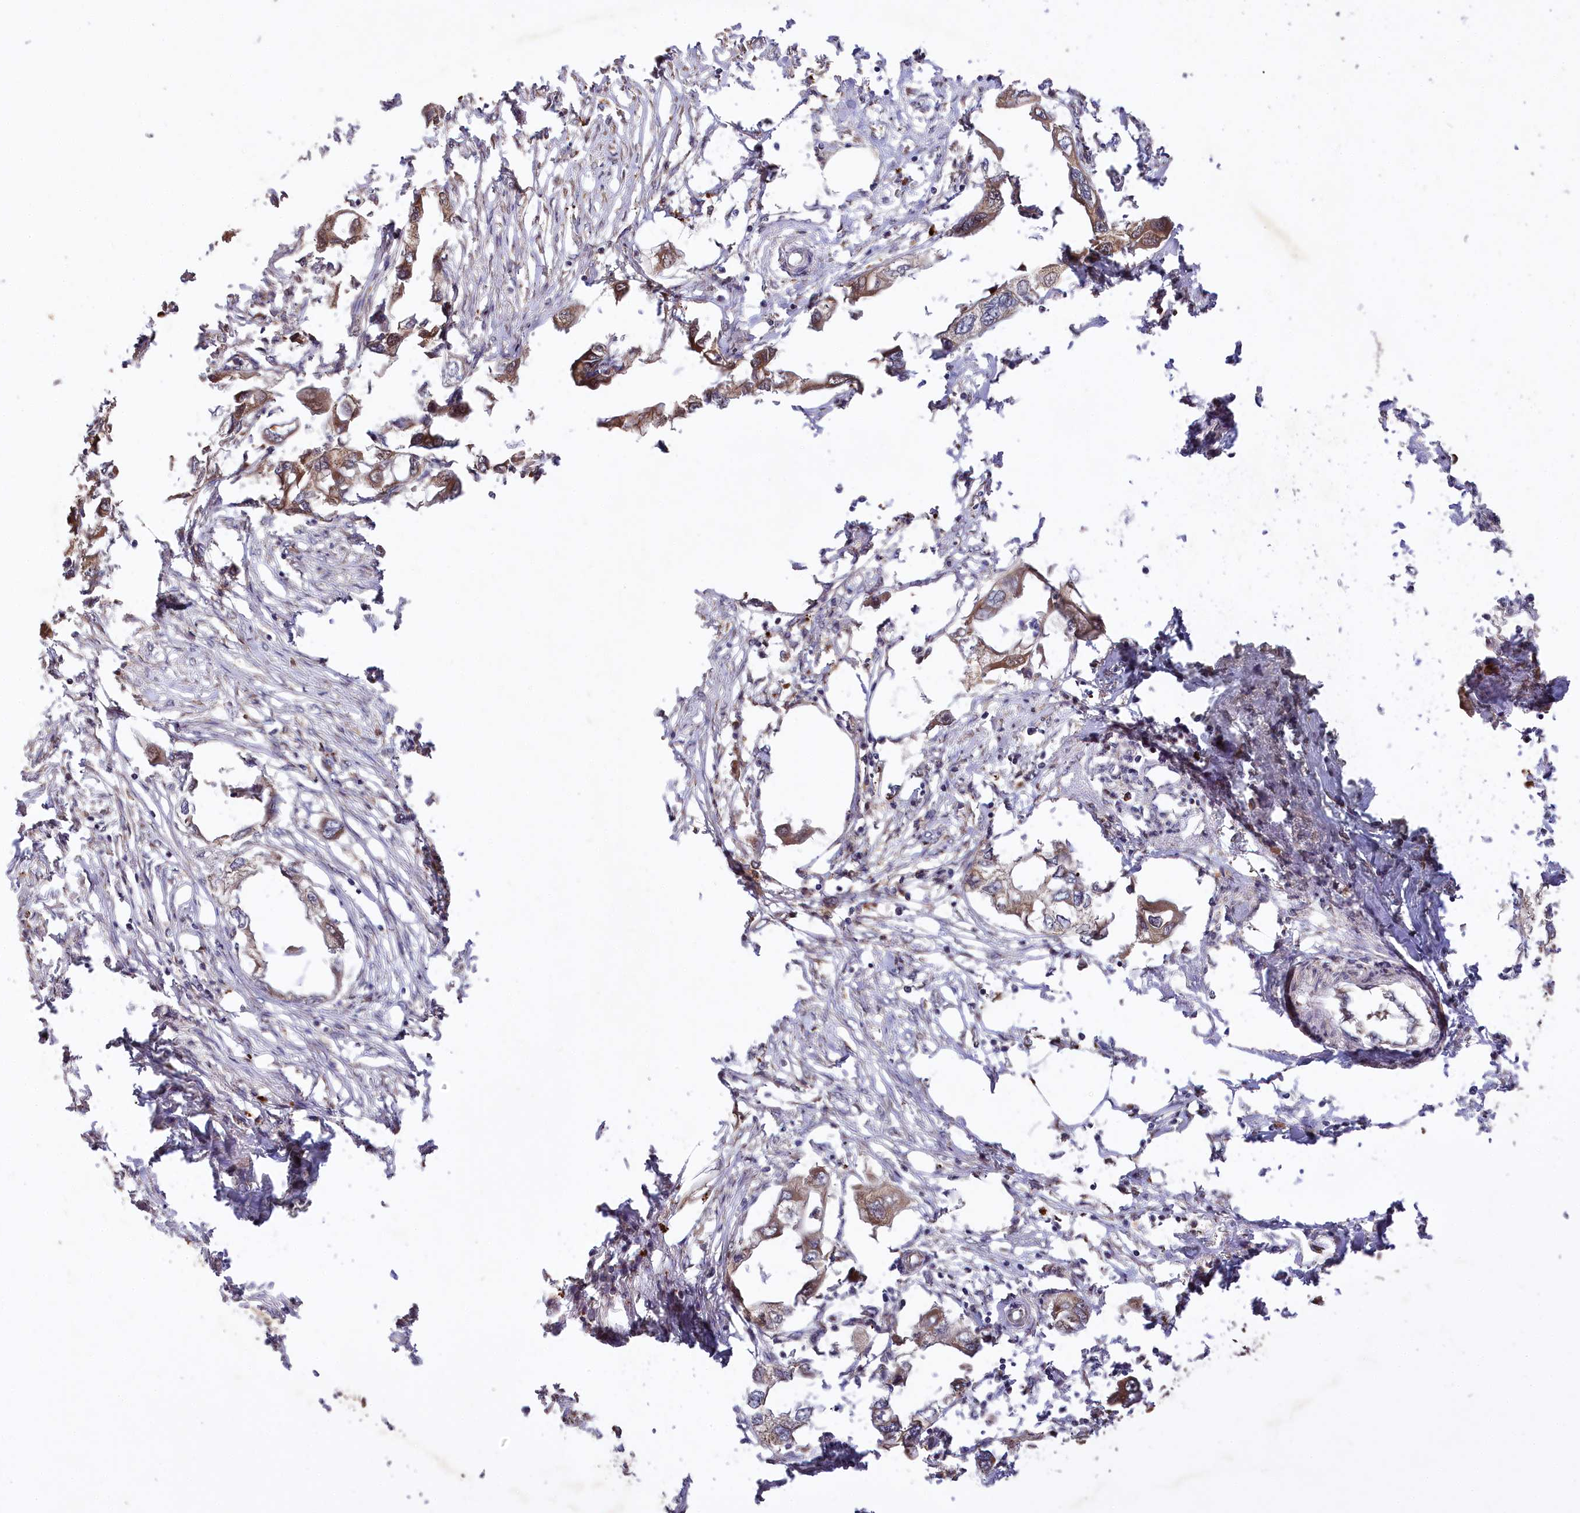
{"staining": {"intensity": "moderate", "quantity": "25%-75%", "location": "cytoplasmic/membranous"}, "tissue": "endometrial cancer", "cell_type": "Tumor cells", "image_type": "cancer", "snomed": [{"axis": "morphology", "description": "Adenocarcinoma, NOS"}, {"axis": "morphology", "description": "Adenocarcinoma, metastatic, NOS"}, {"axis": "topography", "description": "Adipose tissue"}, {"axis": "topography", "description": "Endometrium"}], "caption": "Endometrial cancer stained with a protein marker displays moderate staining in tumor cells.", "gene": "MCF2L2", "patient": {"sex": "female", "age": 67}}